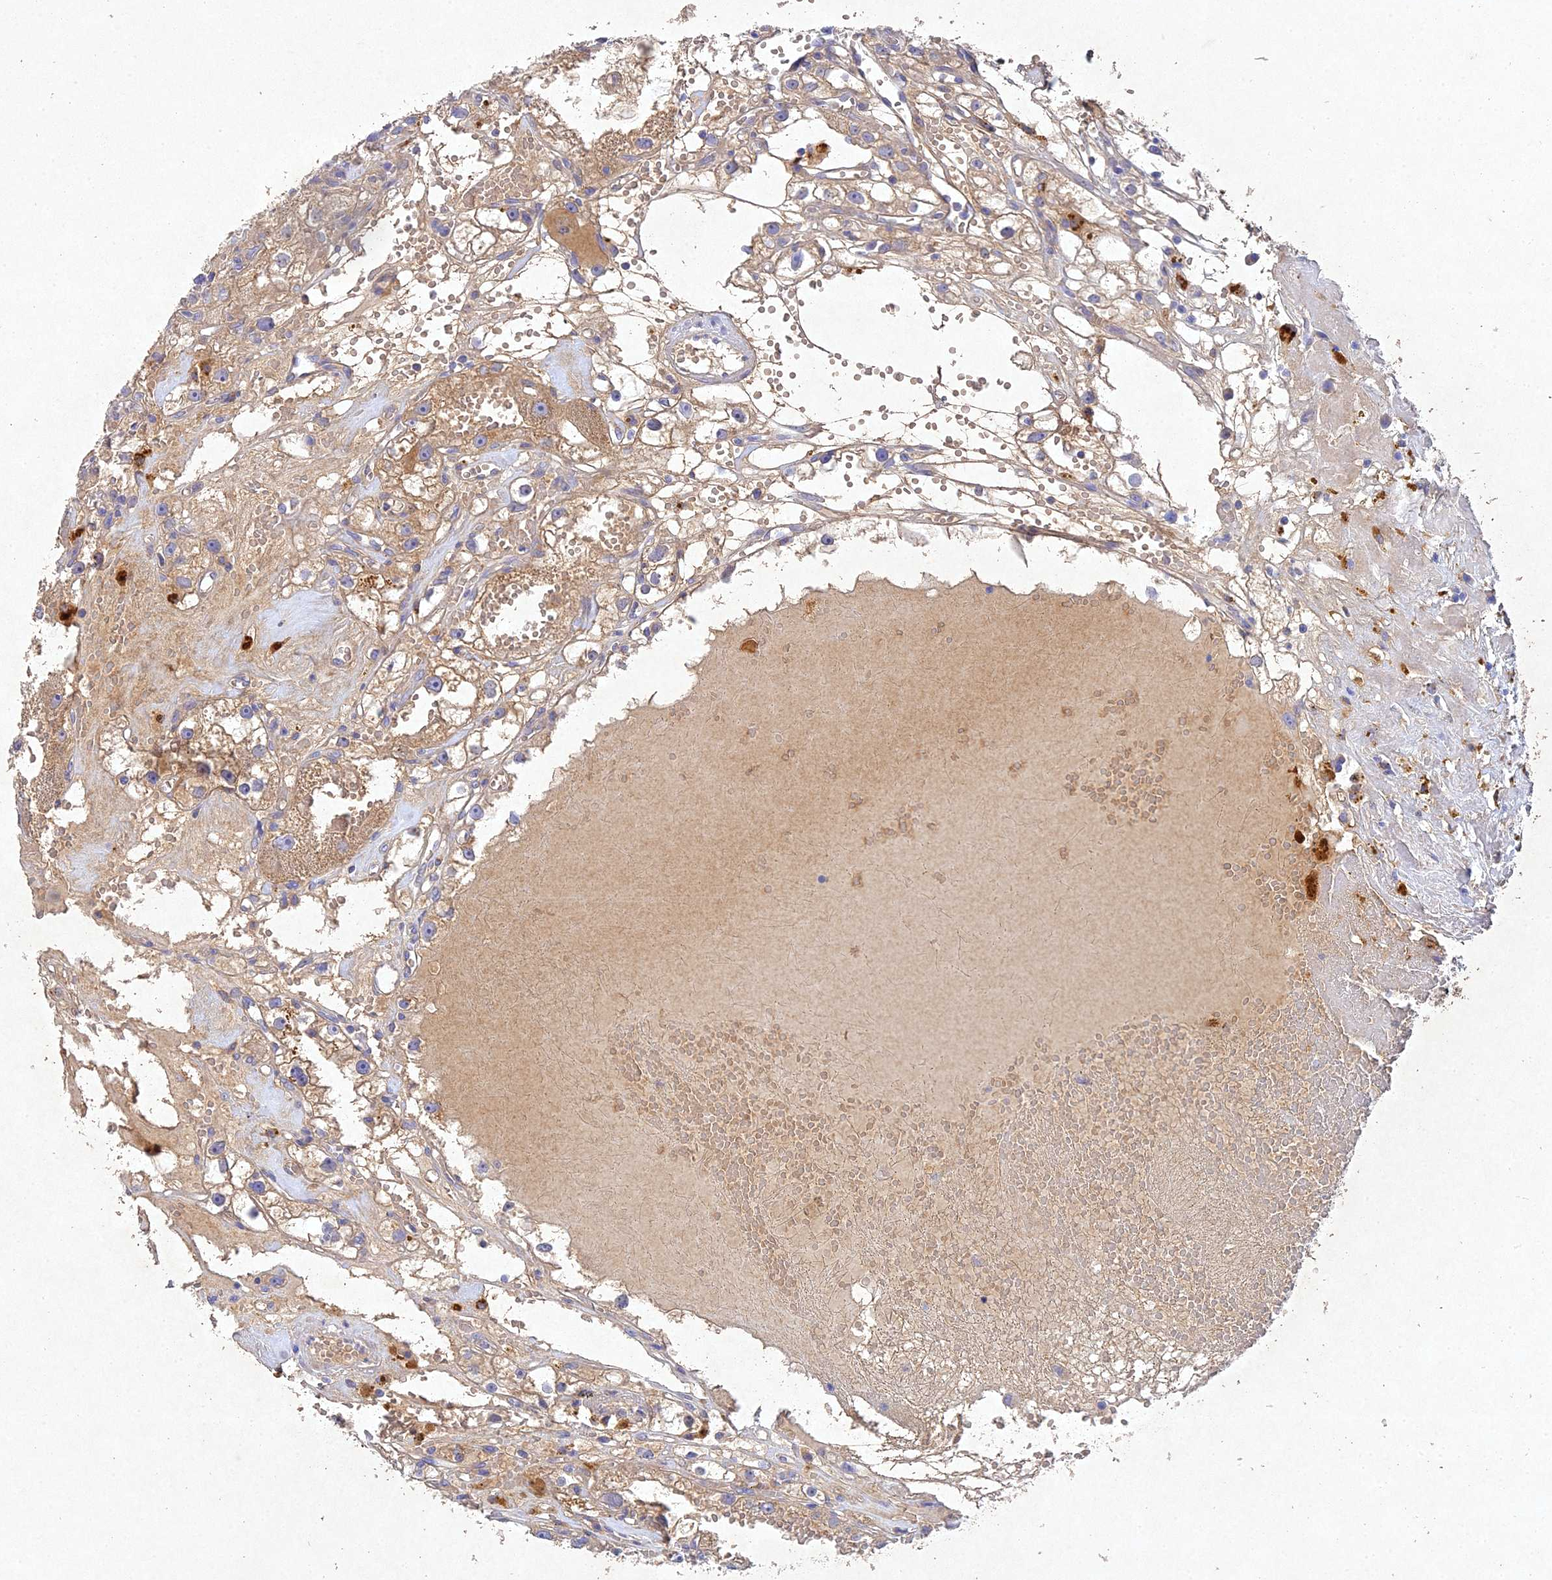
{"staining": {"intensity": "weak", "quantity": "25%-75%", "location": "cytoplasmic/membranous"}, "tissue": "renal cancer", "cell_type": "Tumor cells", "image_type": "cancer", "snomed": [{"axis": "morphology", "description": "Adenocarcinoma, NOS"}, {"axis": "topography", "description": "Kidney"}], "caption": "Tumor cells display low levels of weak cytoplasmic/membranous staining in about 25%-75% of cells in adenocarcinoma (renal).", "gene": "NDUFV1", "patient": {"sex": "male", "age": 56}}